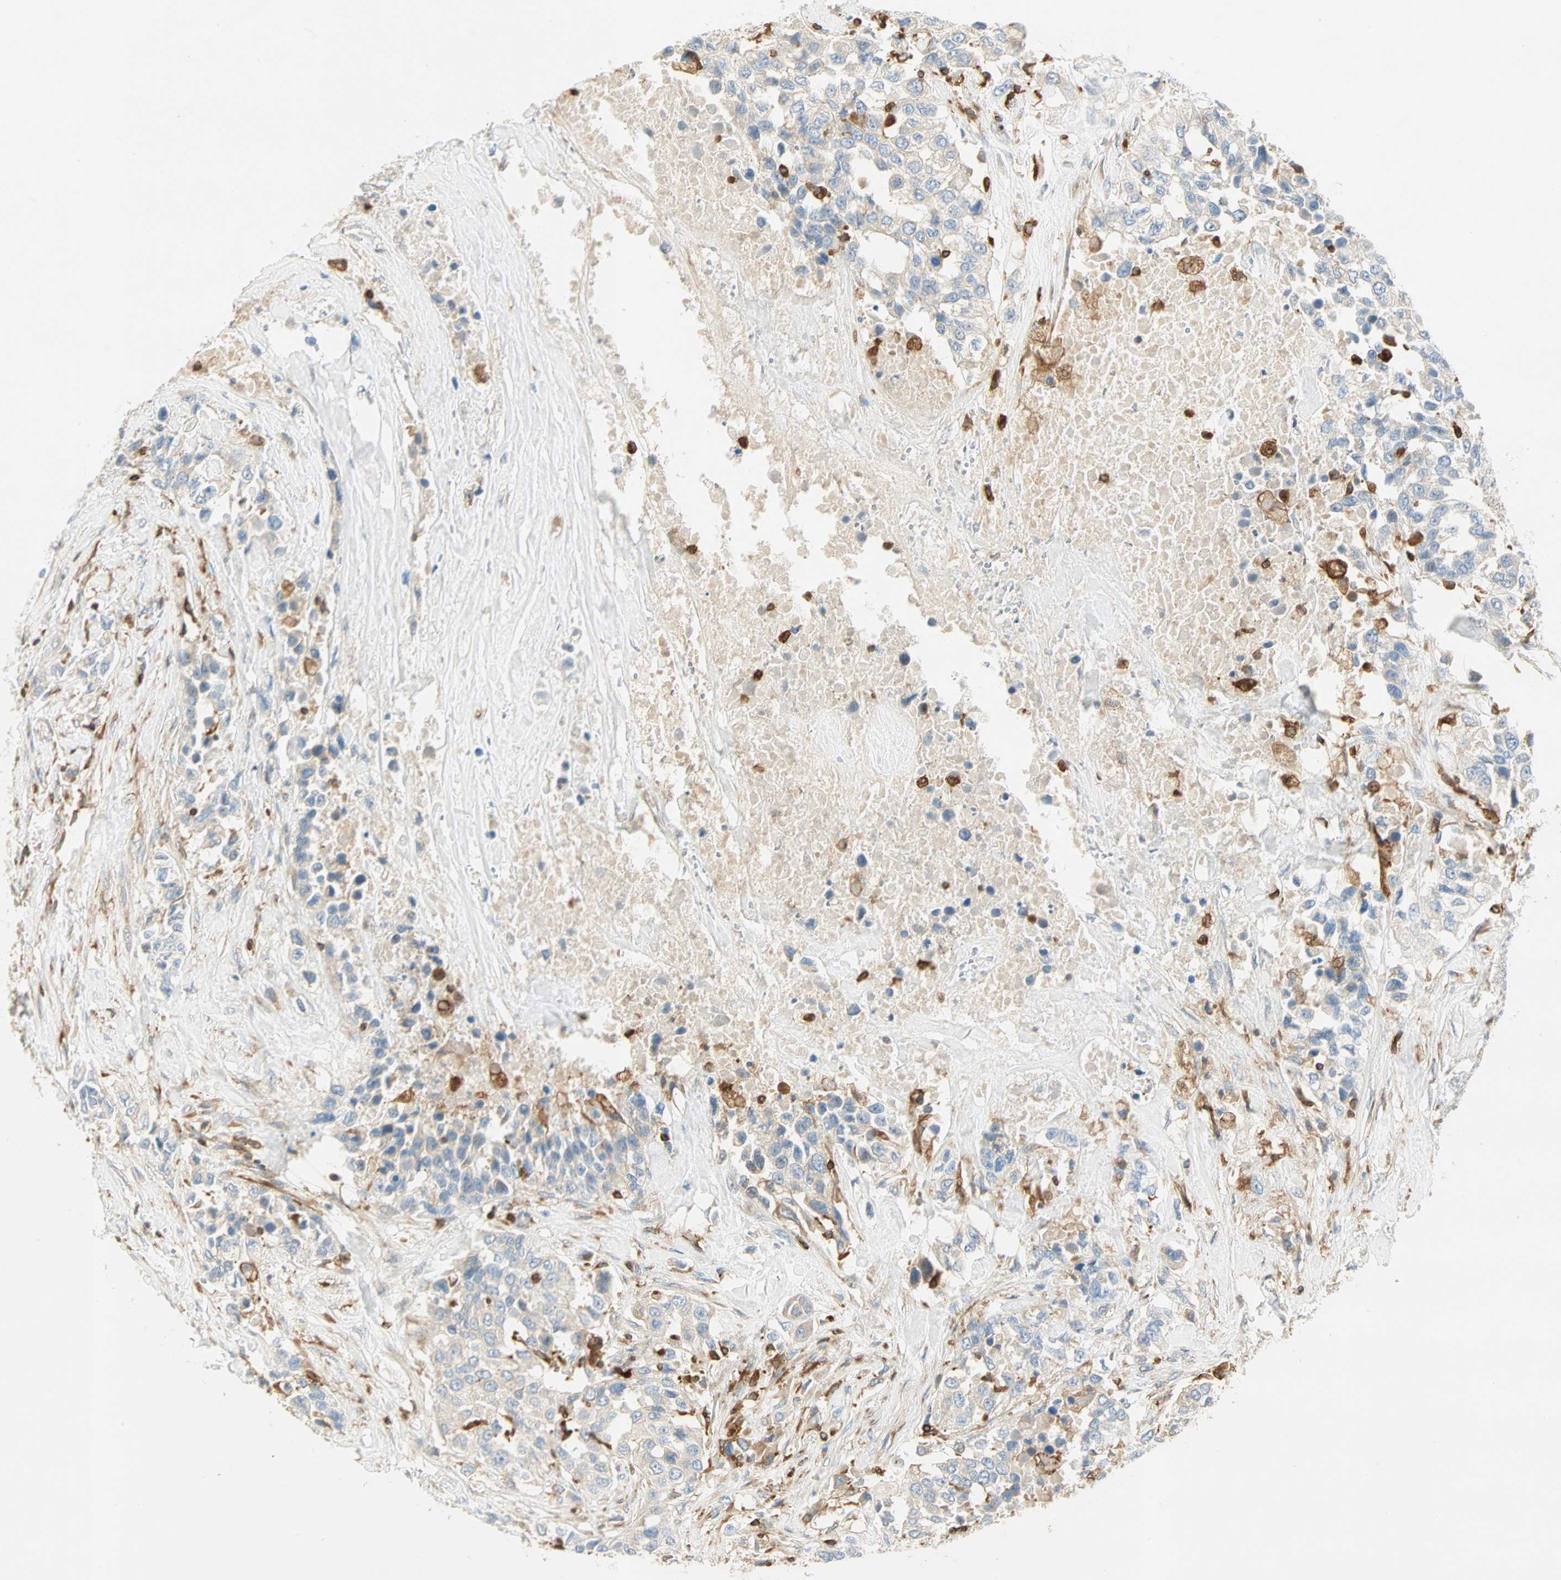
{"staining": {"intensity": "negative", "quantity": "none", "location": "none"}, "tissue": "urothelial cancer", "cell_type": "Tumor cells", "image_type": "cancer", "snomed": [{"axis": "morphology", "description": "Urothelial carcinoma, High grade"}, {"axis": "topography", "description": "Urinary bladder"}], "caption": "IHC of urothelial carcinoma (high-grade) shows no staining in tumor cells.", "gene": "FMNL1", "patient": {"sex": "female", "age": 80}}